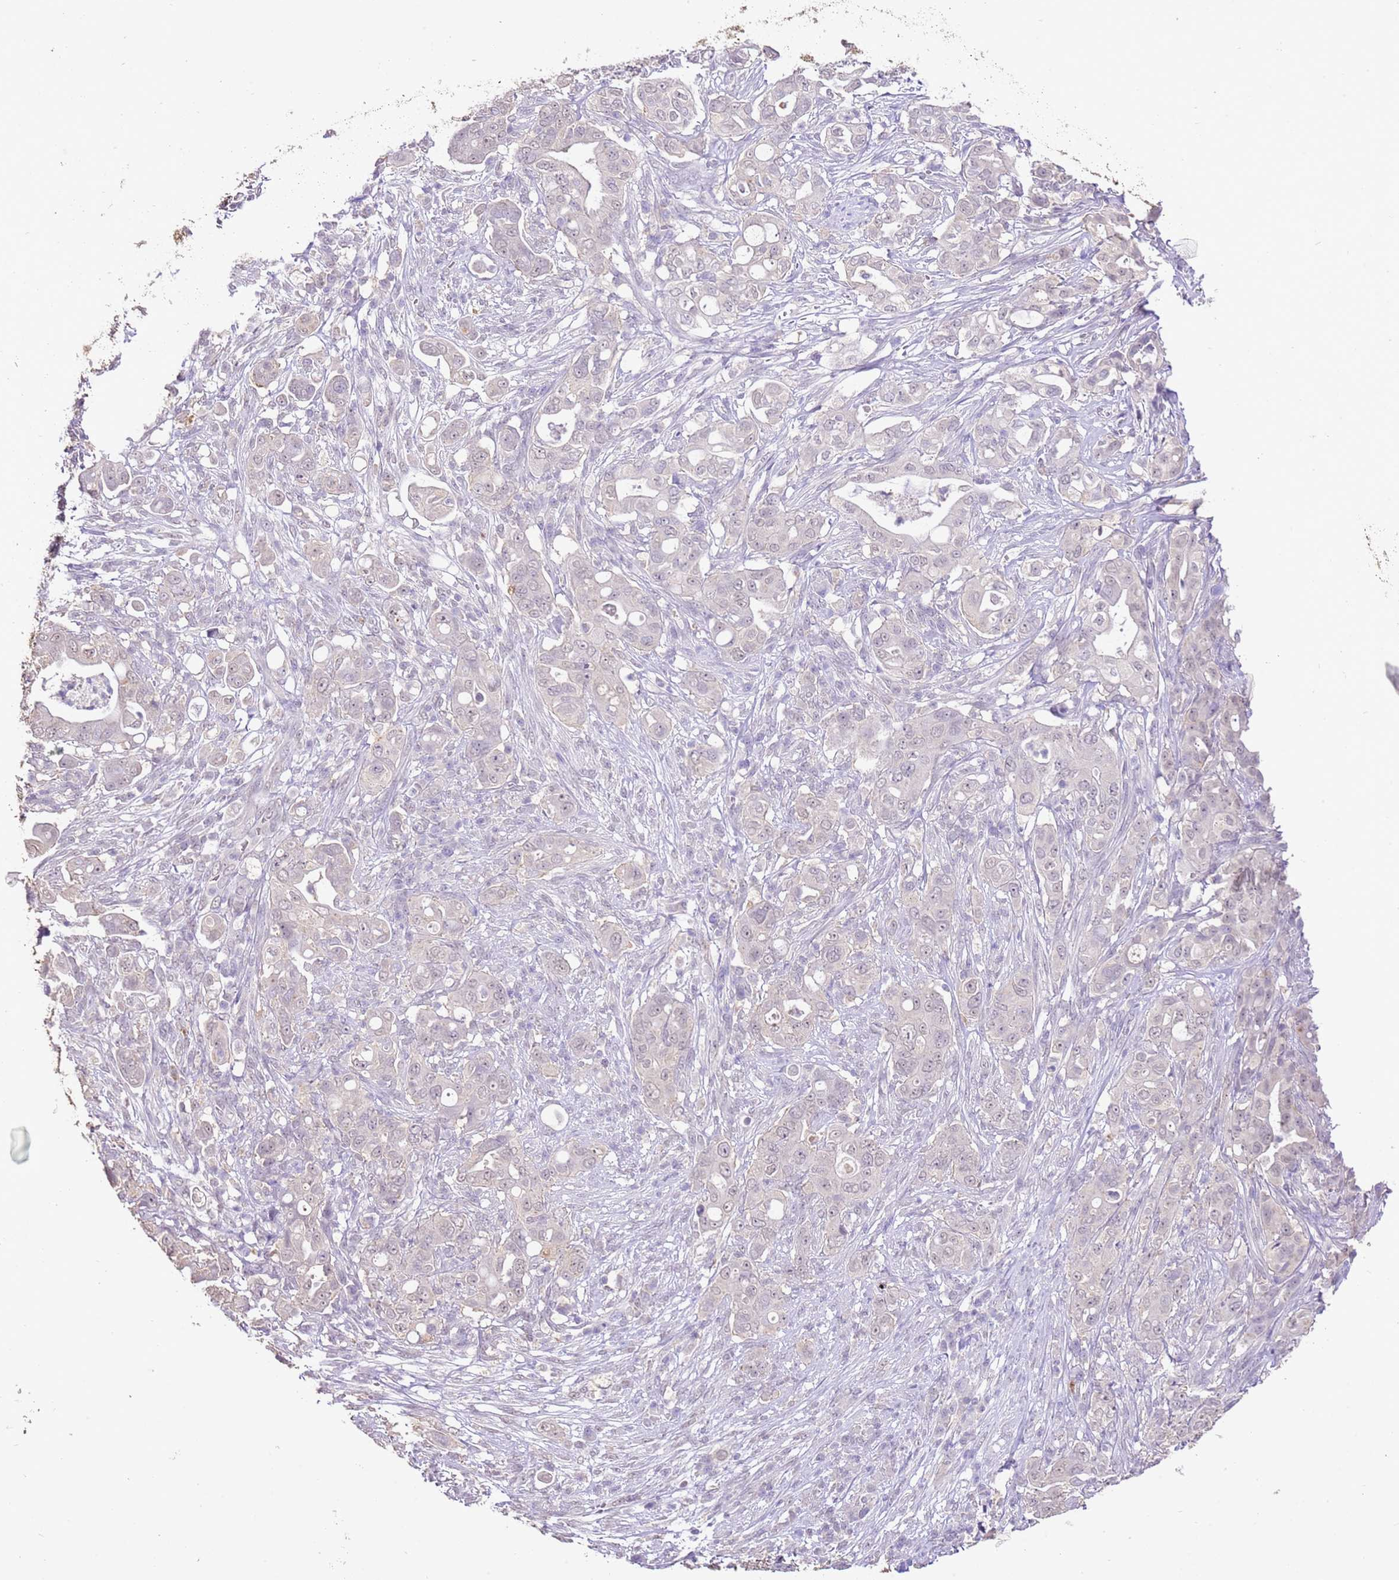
{"staining": {"intensity": "weak", "quantity": "<25%", "location": "nuclear"}, "tissue": "pancreatic cancer", "cell_type": "Tumor cells", "image_type": "cancer", "snomed": [{"axis": "morphology", "description": "Normal tissue, NOS"}, {"axis": "morphology", "description": "Adenocarcinoma, NOS"}, {"axis": "topography", "description": "Lymph node"}, {"axis": "topography", "description": "Pancreas"}], "caption": "Tumor cells are negative for brown protein staining in pancreatic cancer. Nuclei are stained in blue.", "gene": "IZUMO4", "patient": {"sex": "female", "age": 67}}